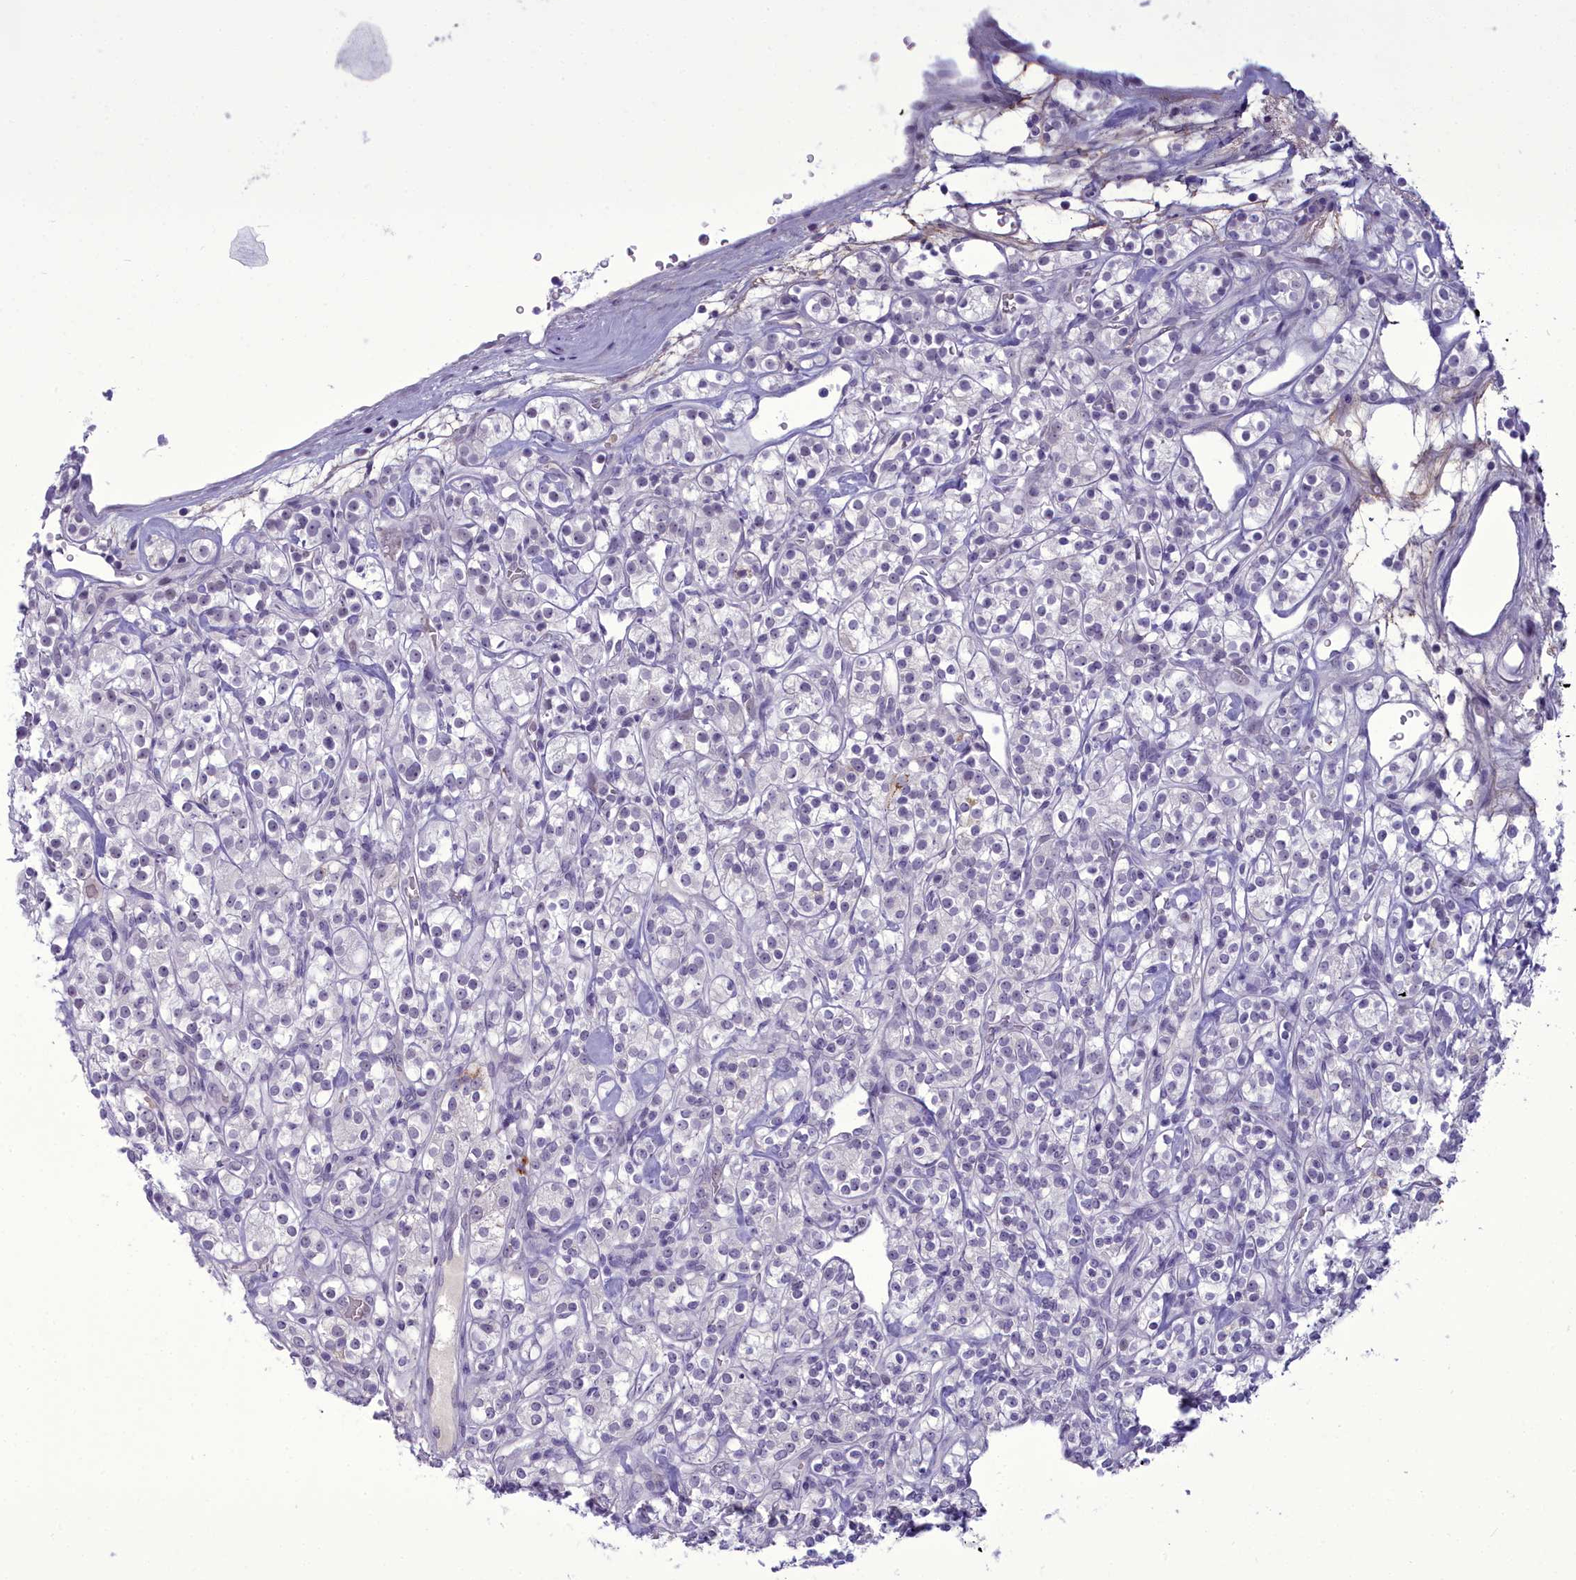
{"staining": {"intensity": "negative", "quantity": "none", "location": "none"}, "tissue": "renal cancer", "cell_type": "Tumor cells", "image_type": "cancer", "snomed": [{"axis": "morphology", "description": "Adenocarcinoma, NOS"}, {"axis": "topography", "description": "Kidney"}], "caption": "DAB immunohistochemical staining of renal cancer (adenocarcinoma) shows no significant staining in tumor cells.", "gene": "OSTN", "patient": {"sex": "male", "age": 77}}